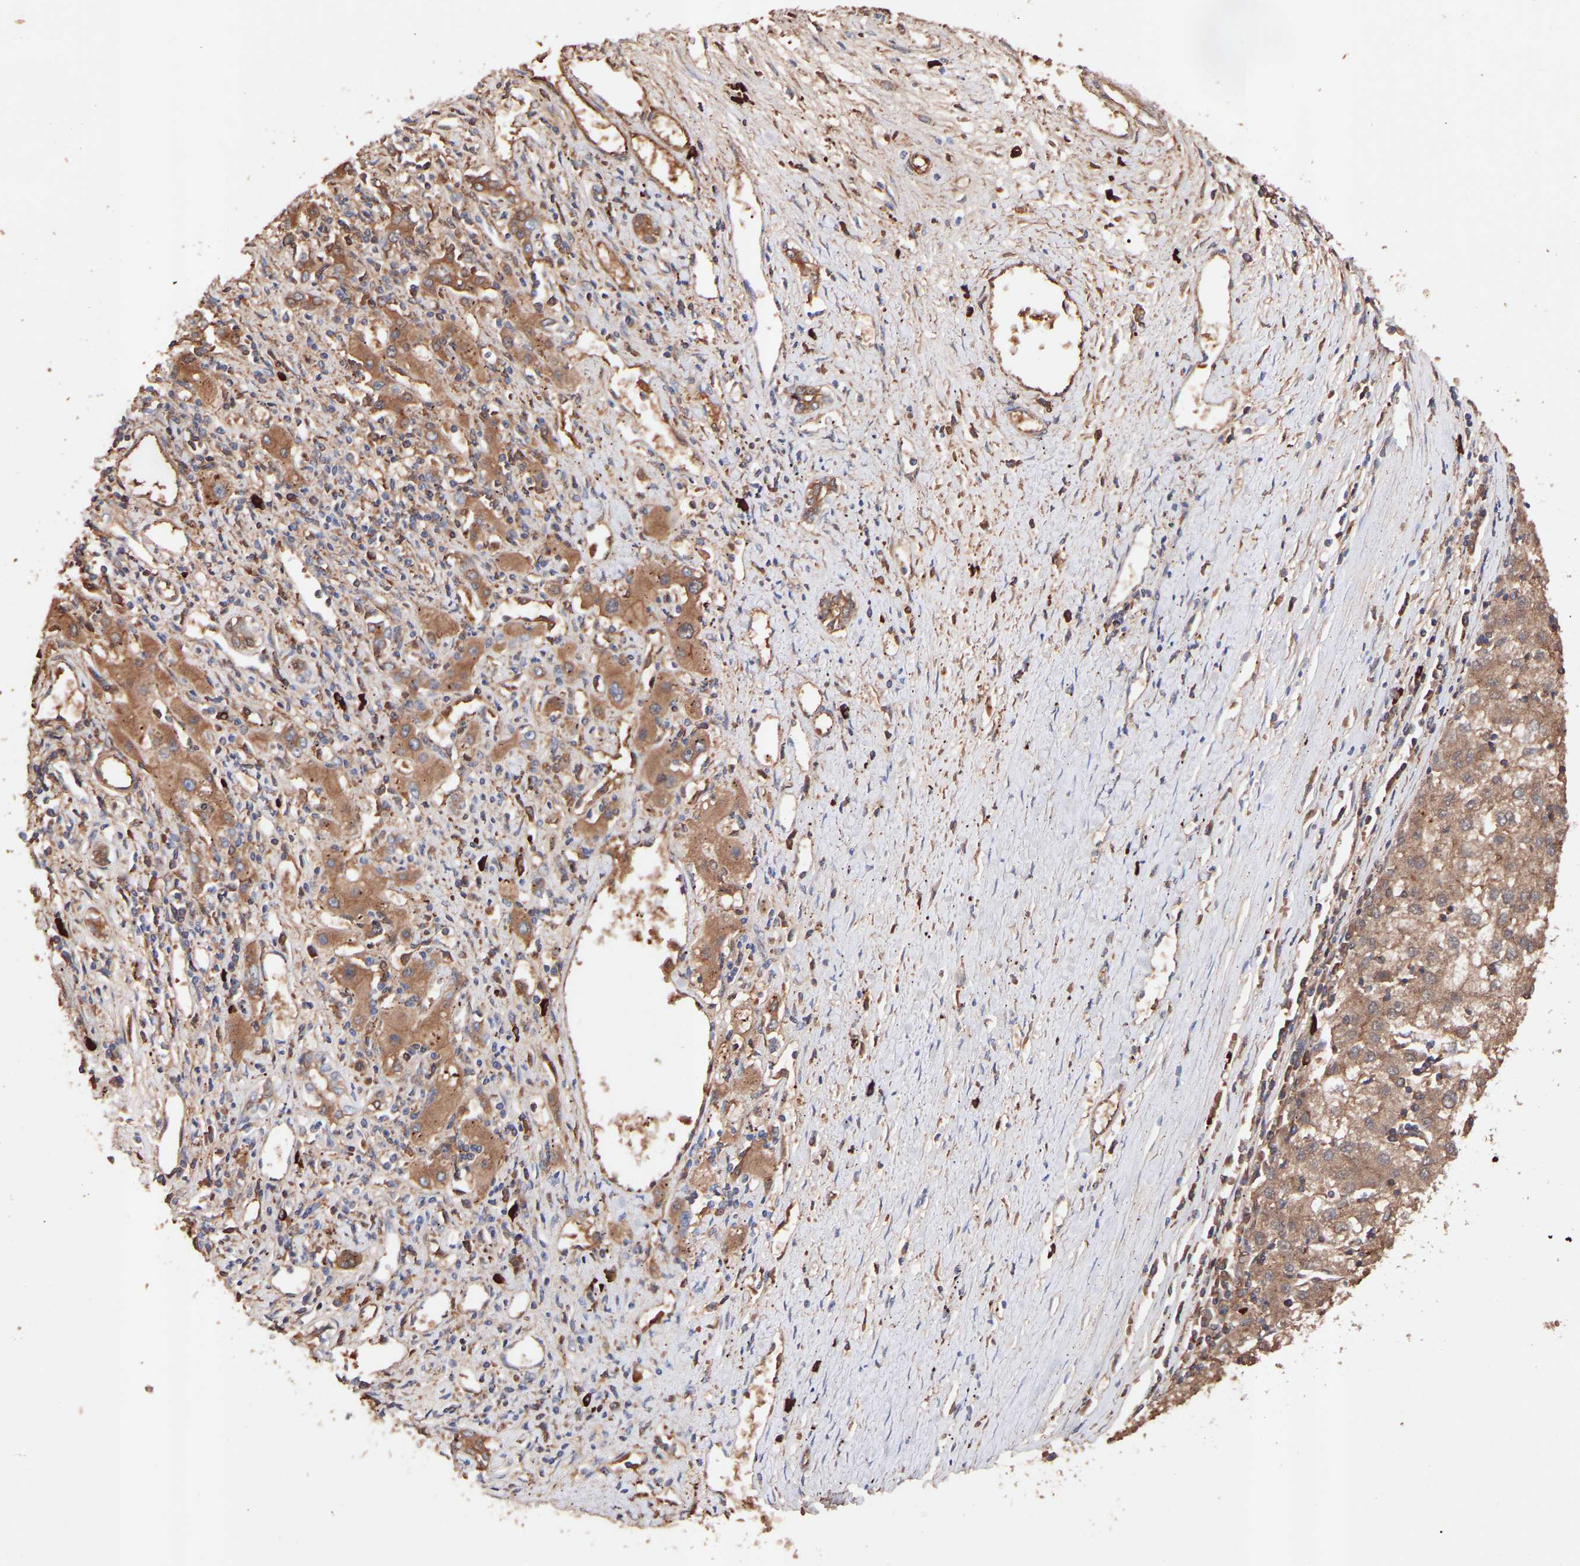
{"staining": {"intensity": "weak", "quantity": ">75%", "location": "cytoplasmic/membranous"}, "tissue": "liver cancer", "cell_type": "Tumor cells", "image_type": "cancer", "snomed": [{"axis": "morphology", "description": "Carcinoma, Hepatocellular, NOS"}, {"axis": "topography", "description": "Liver"}], "caption": "Tumor cells show low levels of weak cytoplasmic/membranous expression in about >75% of cells in hepatocellular carcinoma (liver).", "gene": "TMEM268", "patient": {"sex": "male", "age": 72}}